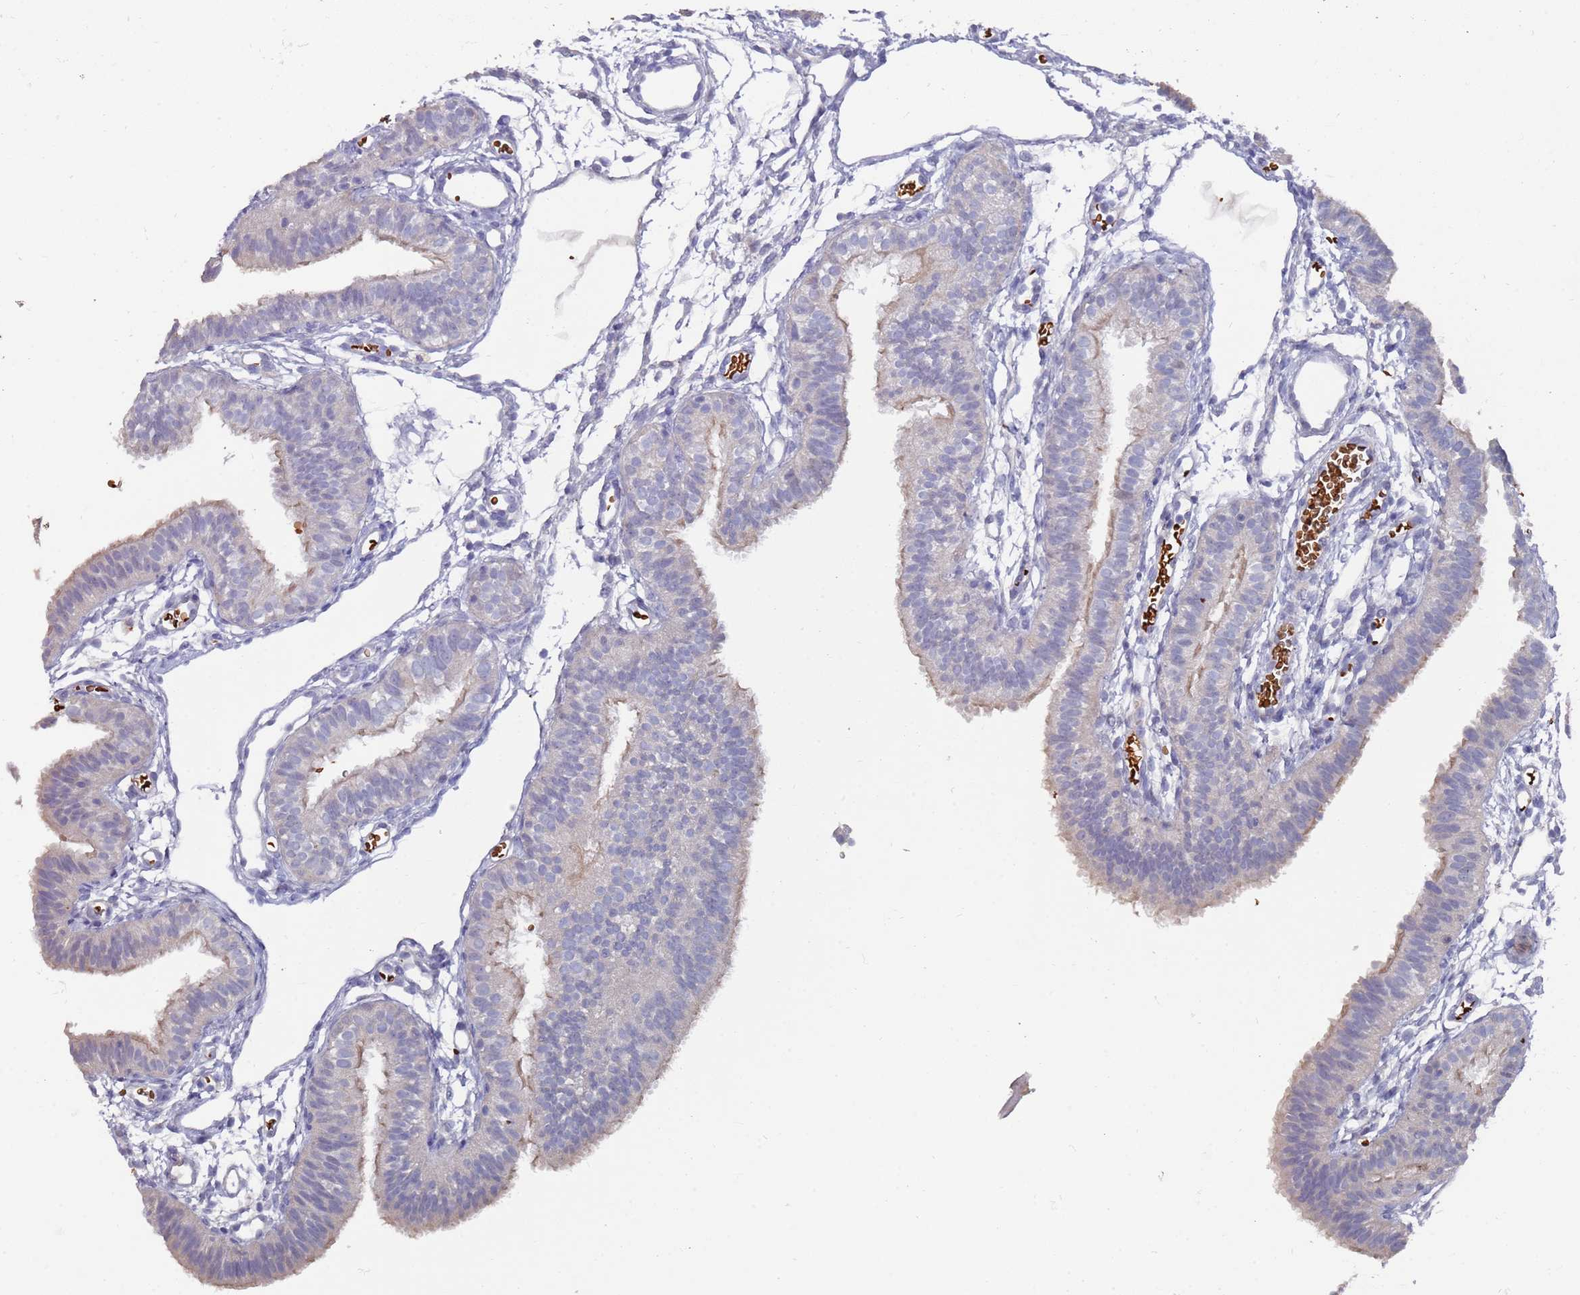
{"staining": {"intensity": "weak", "quantity": "25%-75%", "location": "cytoplasmic/membranous"}, "tissue": "fallopian tube", "cell_type": "Glandular cells", "image_type": "normal", "snomed": [{"axis": "morphology", "description": "Normal tissue, NOS"}, {"axis": "topography", "description": "Fallopian tube"}], "caption": "DAB (3,3'-diaminobenzidine) immunohistochemical staining of benign human fallopian tube demonstrates weak cytoplasmic/membranous protein positivity in about 25%-75% of glandular cells.", "gene": "LACC1", "patient": {"sex": "female", "age": 35}}